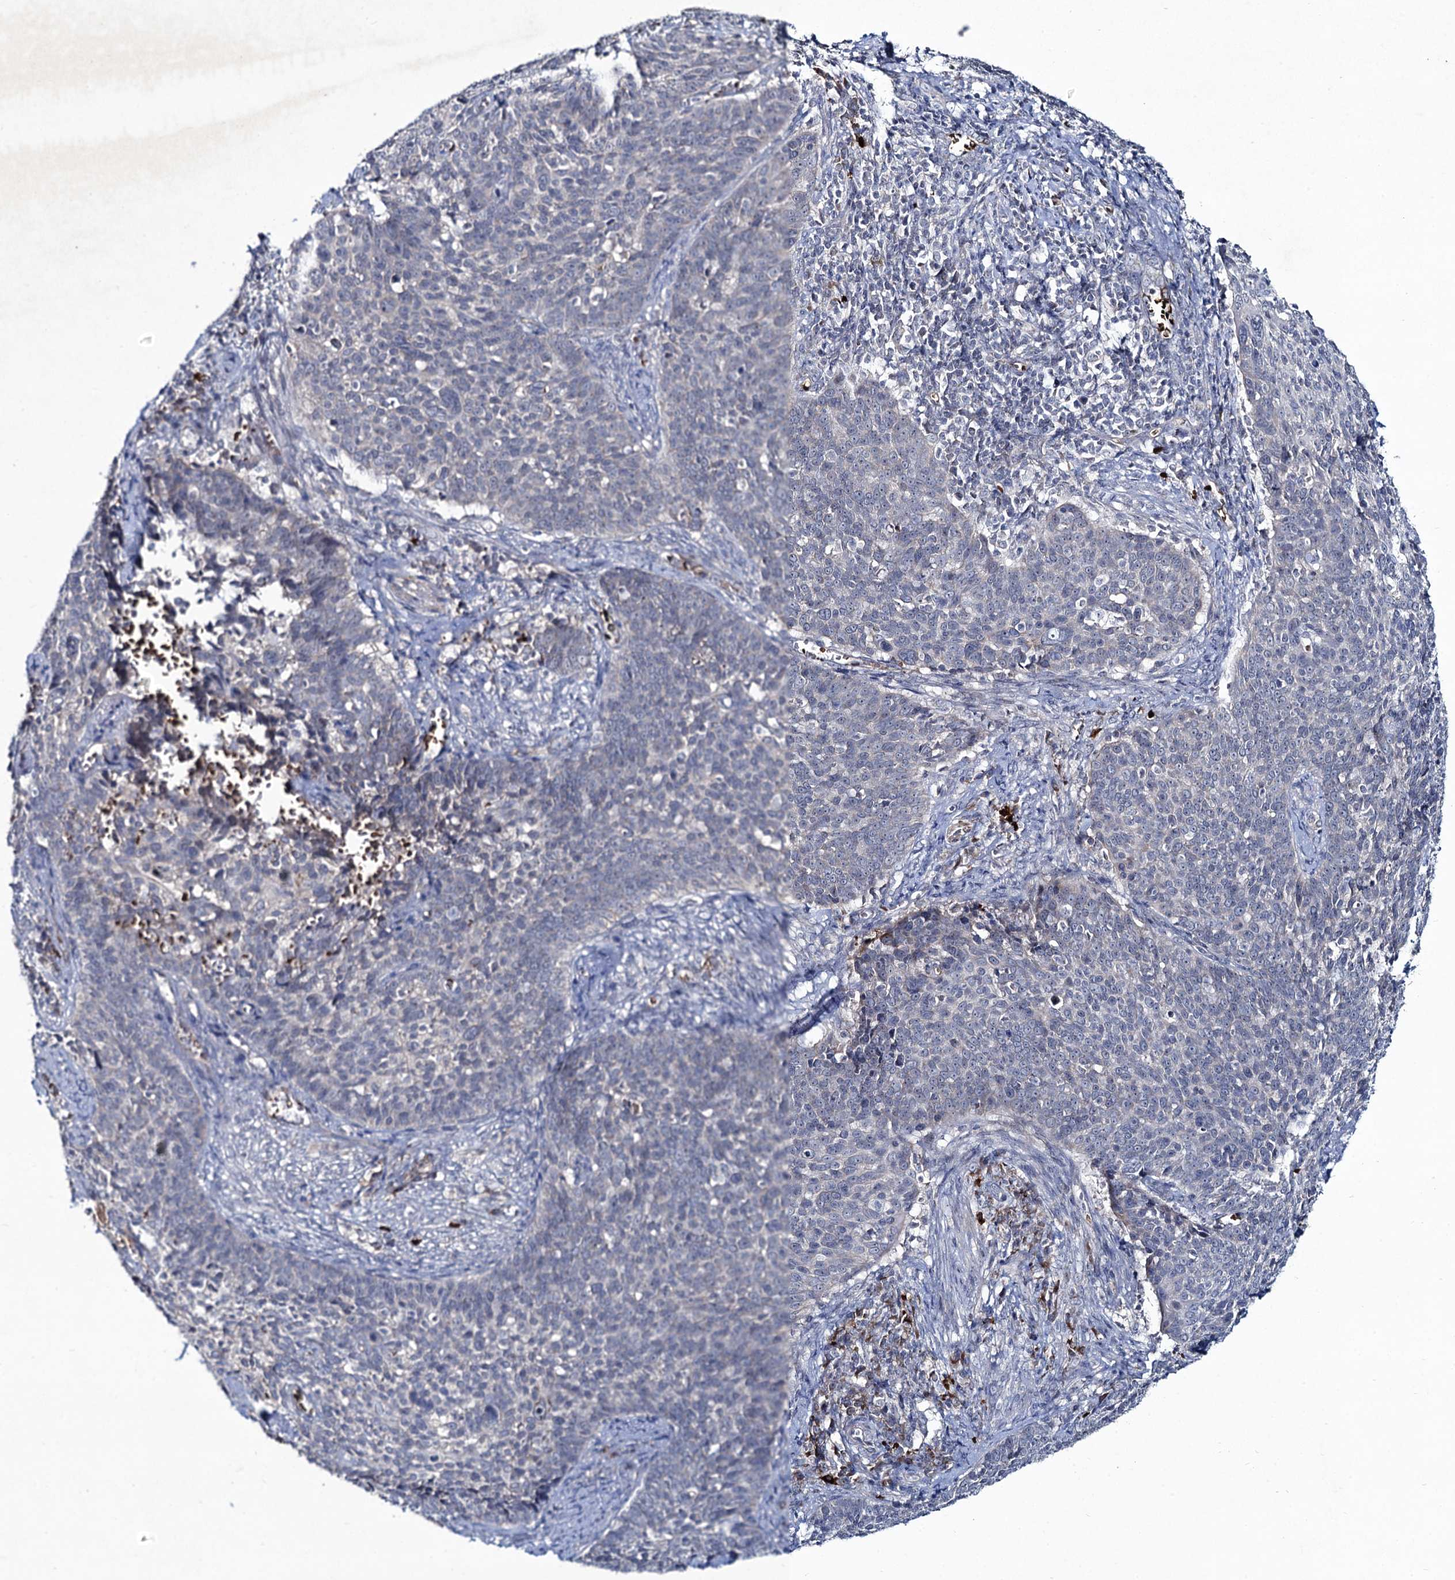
{"staining": {"intensity": "negative", "quantity": "none", "location": "none"}, "tissue": "cervical cancer", "cell_type": "Tumor cells", "image_type": "cancer", "snomed": [{"axis": "morphology", "description": "Squamous cell carcinoma, NOS"}, {"axis": "topography", "description": "Cervix"}], "caption": "Cervical cancer (squamous cell carcinoma) stained for a protein using immunohistochemistry (IHC) reveals no expression tumor cells.", "gene": "RNF6", "patient": {"sex": "female", "age": 39}}